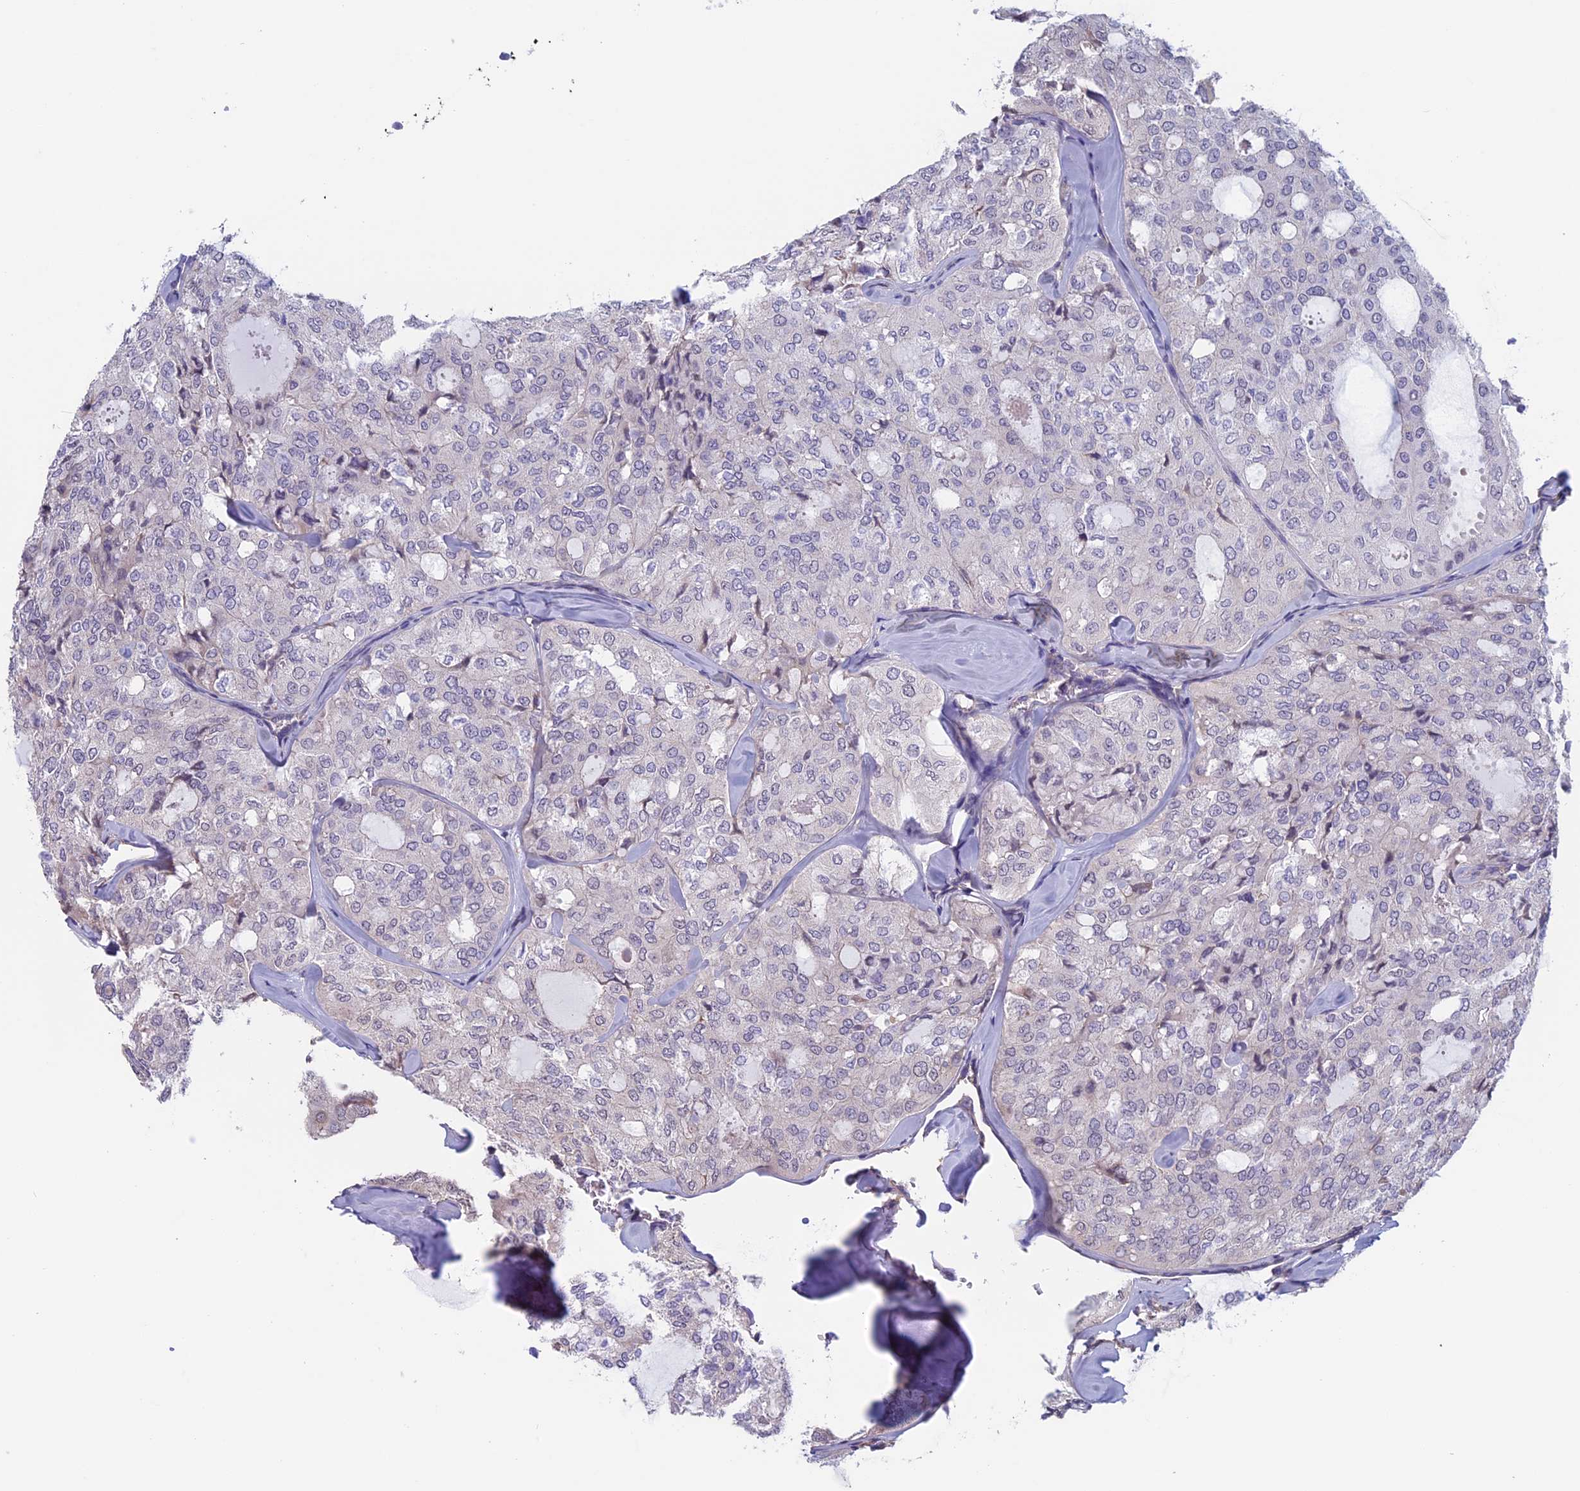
{"staining": {"intensity": "negative", "quantity": "none", "location": "none"}, "tissue": "thyroid cancer", "cell_type": "Tumor cells", "image_type": "cancer", "snomed": [{"axis": "morphology", "description": "Follicular adenoma carcinoma, NOS"}, {"axis": "topography", "description": "Thyroid gland"}], "caption": "Immunohistochemistry (IHC) image of thyroid follicular adenoma carcinoma stained for a protein (brown), which reveals no positivity in tumor cells.", "gene": "SLC1A6", "patient": {"sex": "male", "age": 75}}